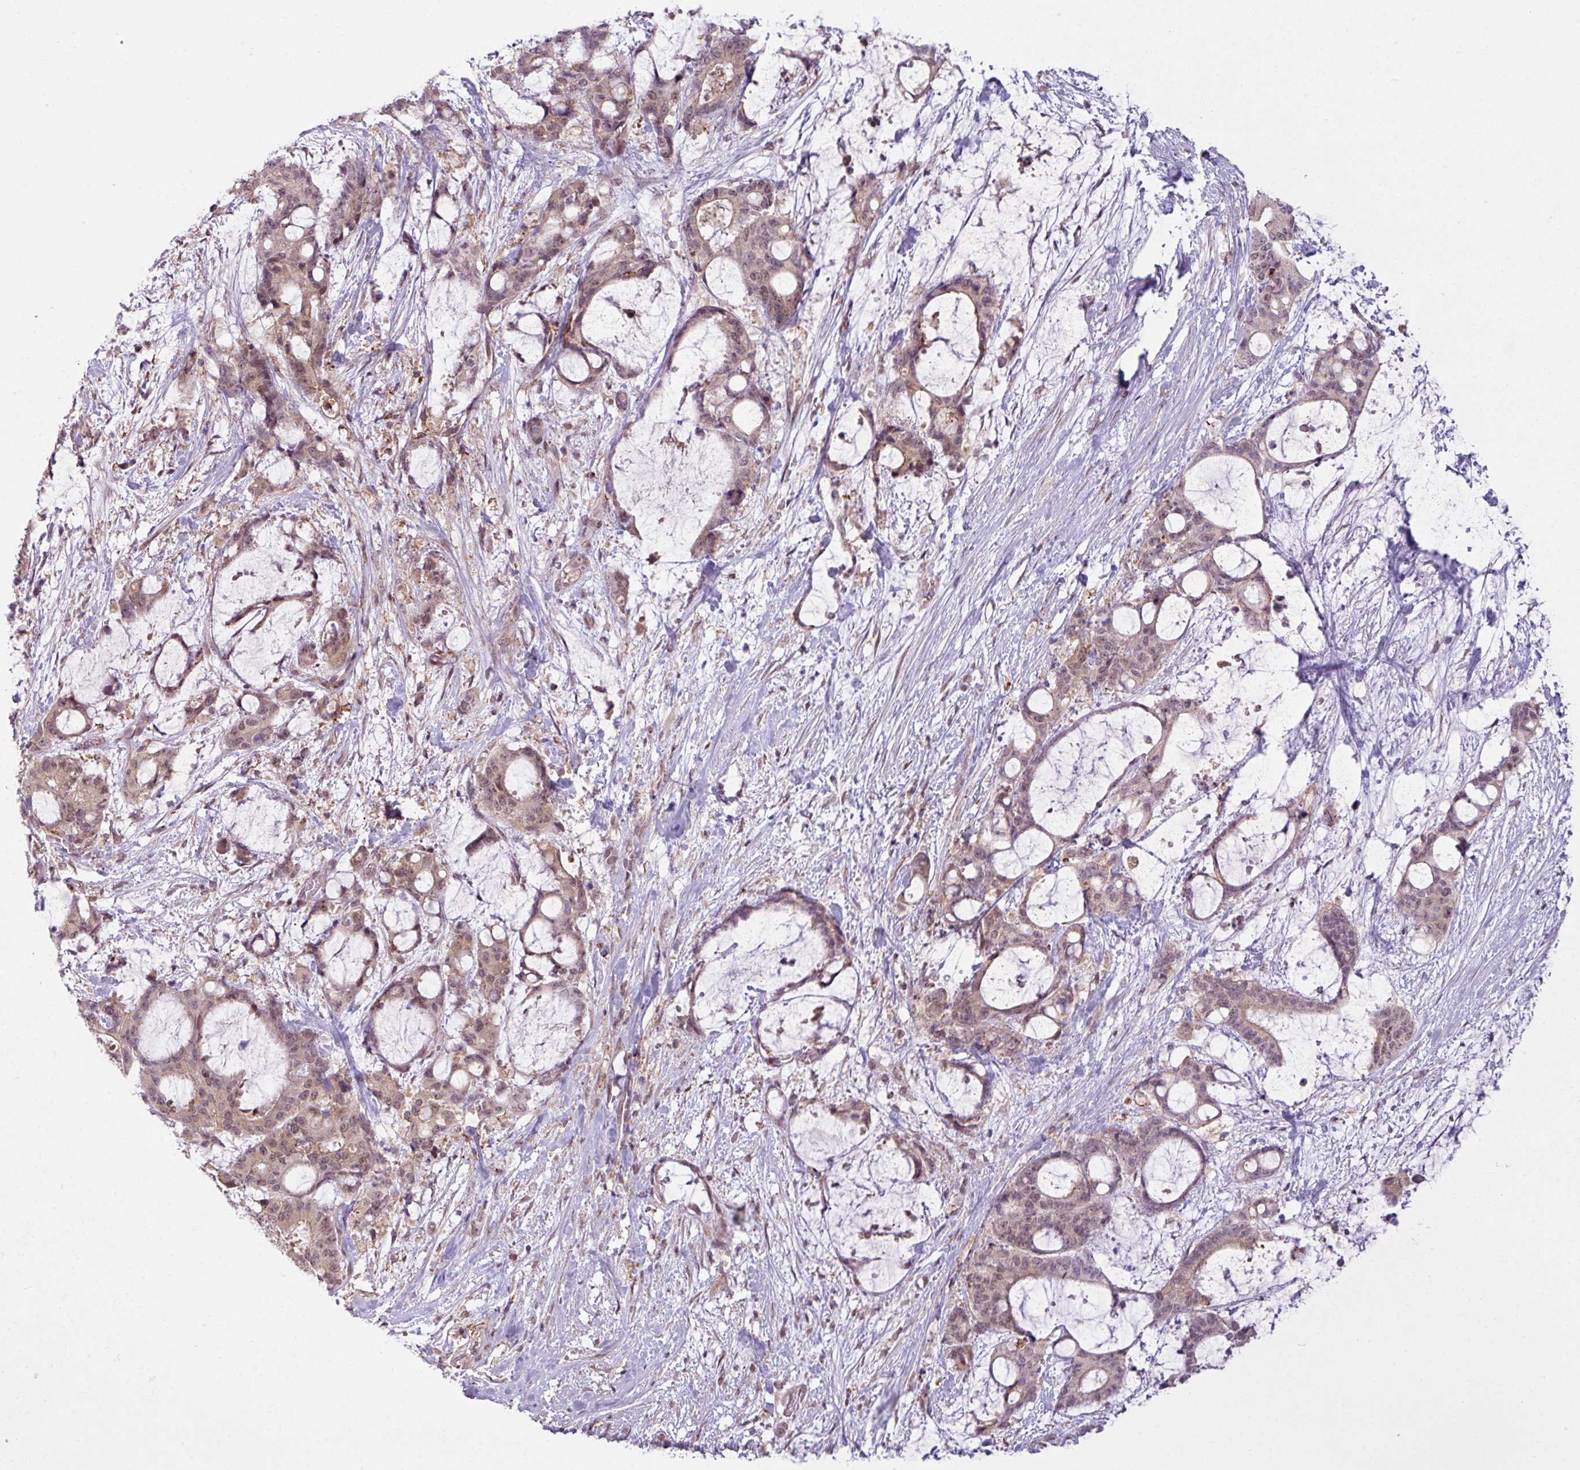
{"staining": {"intensity": "weak", "quantity": "25%-75%", "location": "nuclear"}, "tissue": "liver cancer", "cell_type": "Tumor cells", "image_type": "cancer", "snomed": [{"axis": "morphology", "description": "Normal tissue, NOS"}, {"axis": "morphology", "description": "Cholangiocarcinoma"}, {"axis": "topography", "description": "Liver"}, {"axis": "topography", "description": "Peripheral nerve tissue"}], "caption": "Cholangiocarcinoma (liver) stained with IHC exhibits weak nuclear expression in approximately 25%-75% of tumor cells.", "gene": "ZC2HC1C", "patient": {"sex": "female", "age": 73}}